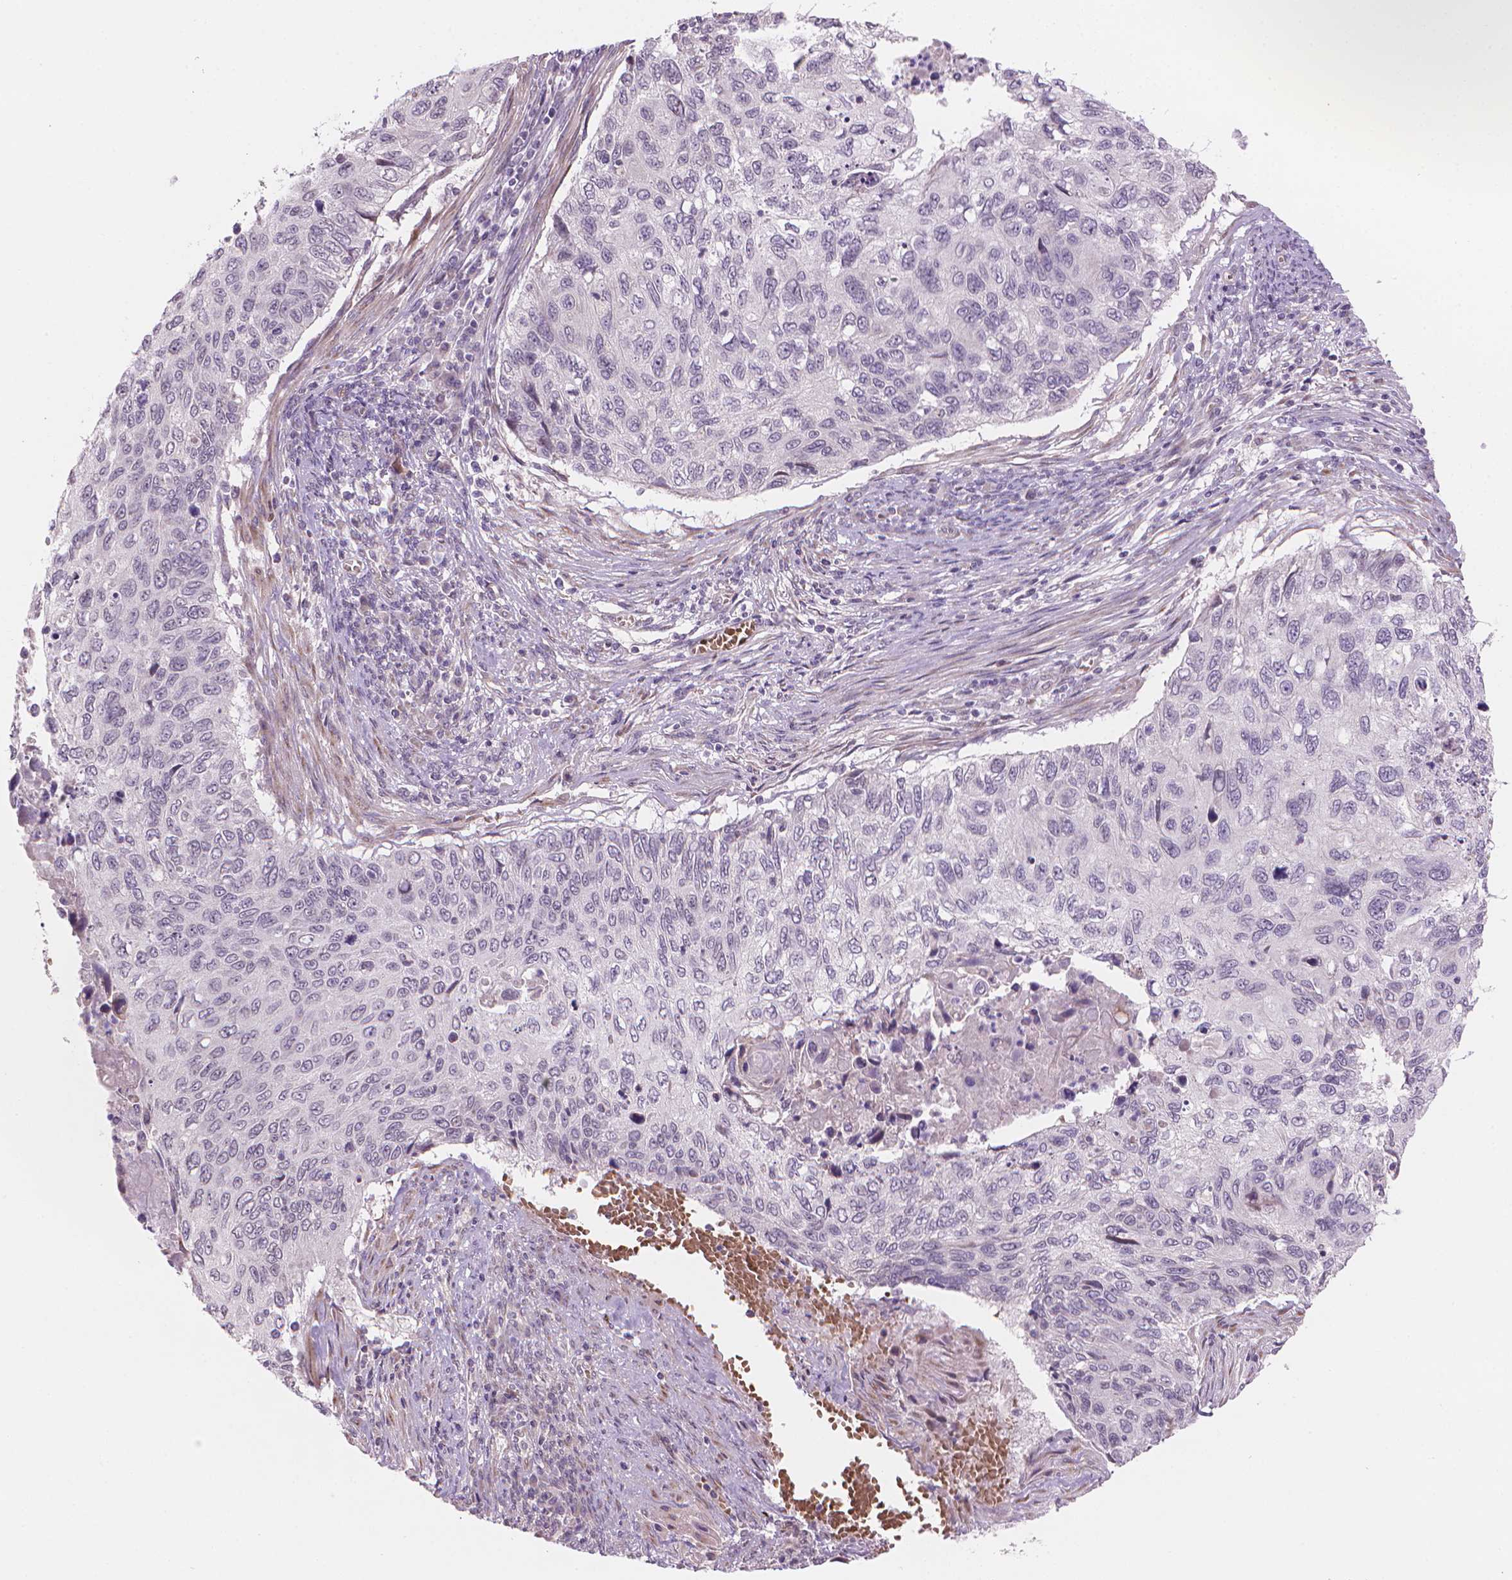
{"staining": {"intensity": "negative", "quantity": "none", "location": "none"}, "tissue": "cervical cancer", "cell_type": "Tumor cells", "image_type": "cancer", "snomed": [{"axis": "morphology", "description": "Squamous cell carcinoma, NOS"}, {"axis": "topography", "description": "Cervix"}], "caption": "An immunohistochemistry image of cervical squamous cell carcinoma is shown. There is no staining in tumor cells of cervical squamous cell carcinoma. (DAB (3,3'-diaminobenzidine) IHC with hematoxylin counter stain).", "gene": "IFFO1", "patient": {"sex": "female", "age": 70}}